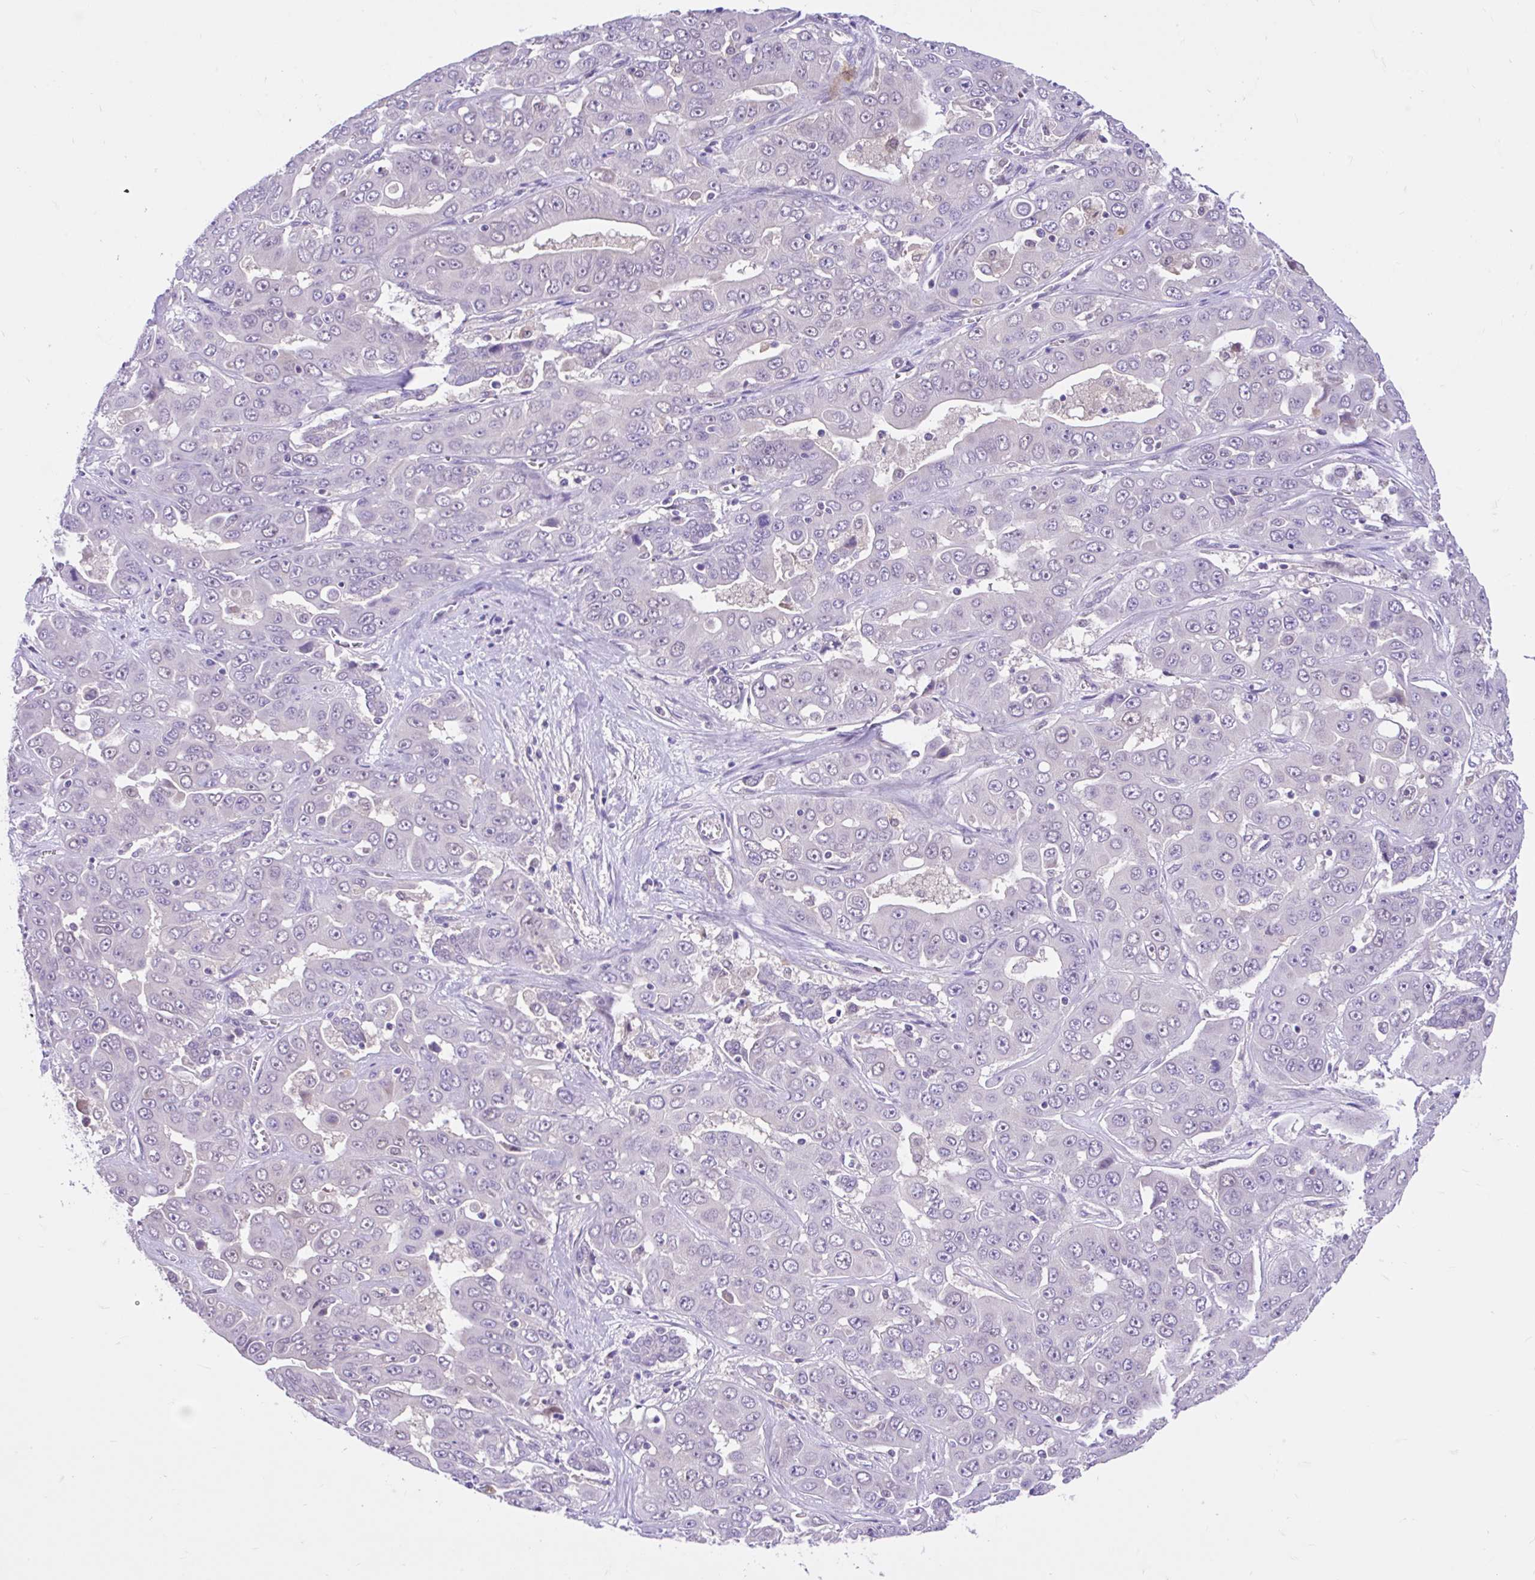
{"staining": {"intensity": "negative", "quantity": "none", "location": "none"}, "tissue": "liver cancer", "cell_type": "Tumor cells", "image_type": "cancer", "snomed": [{"axis": "morphology", "description": "Cholangiocarcinoma"}, {"axis": "topography", "description": "Liver"}], "caption": "Immunohistochemistry (IHC) micrograph of neoplastic tissue: liver cholangiocarcinoma stained with DAB demonstrates no significant protein positivity in tumor cells.", "gene": "ANO4", "patient": {"sex": "female", "age": 52}}